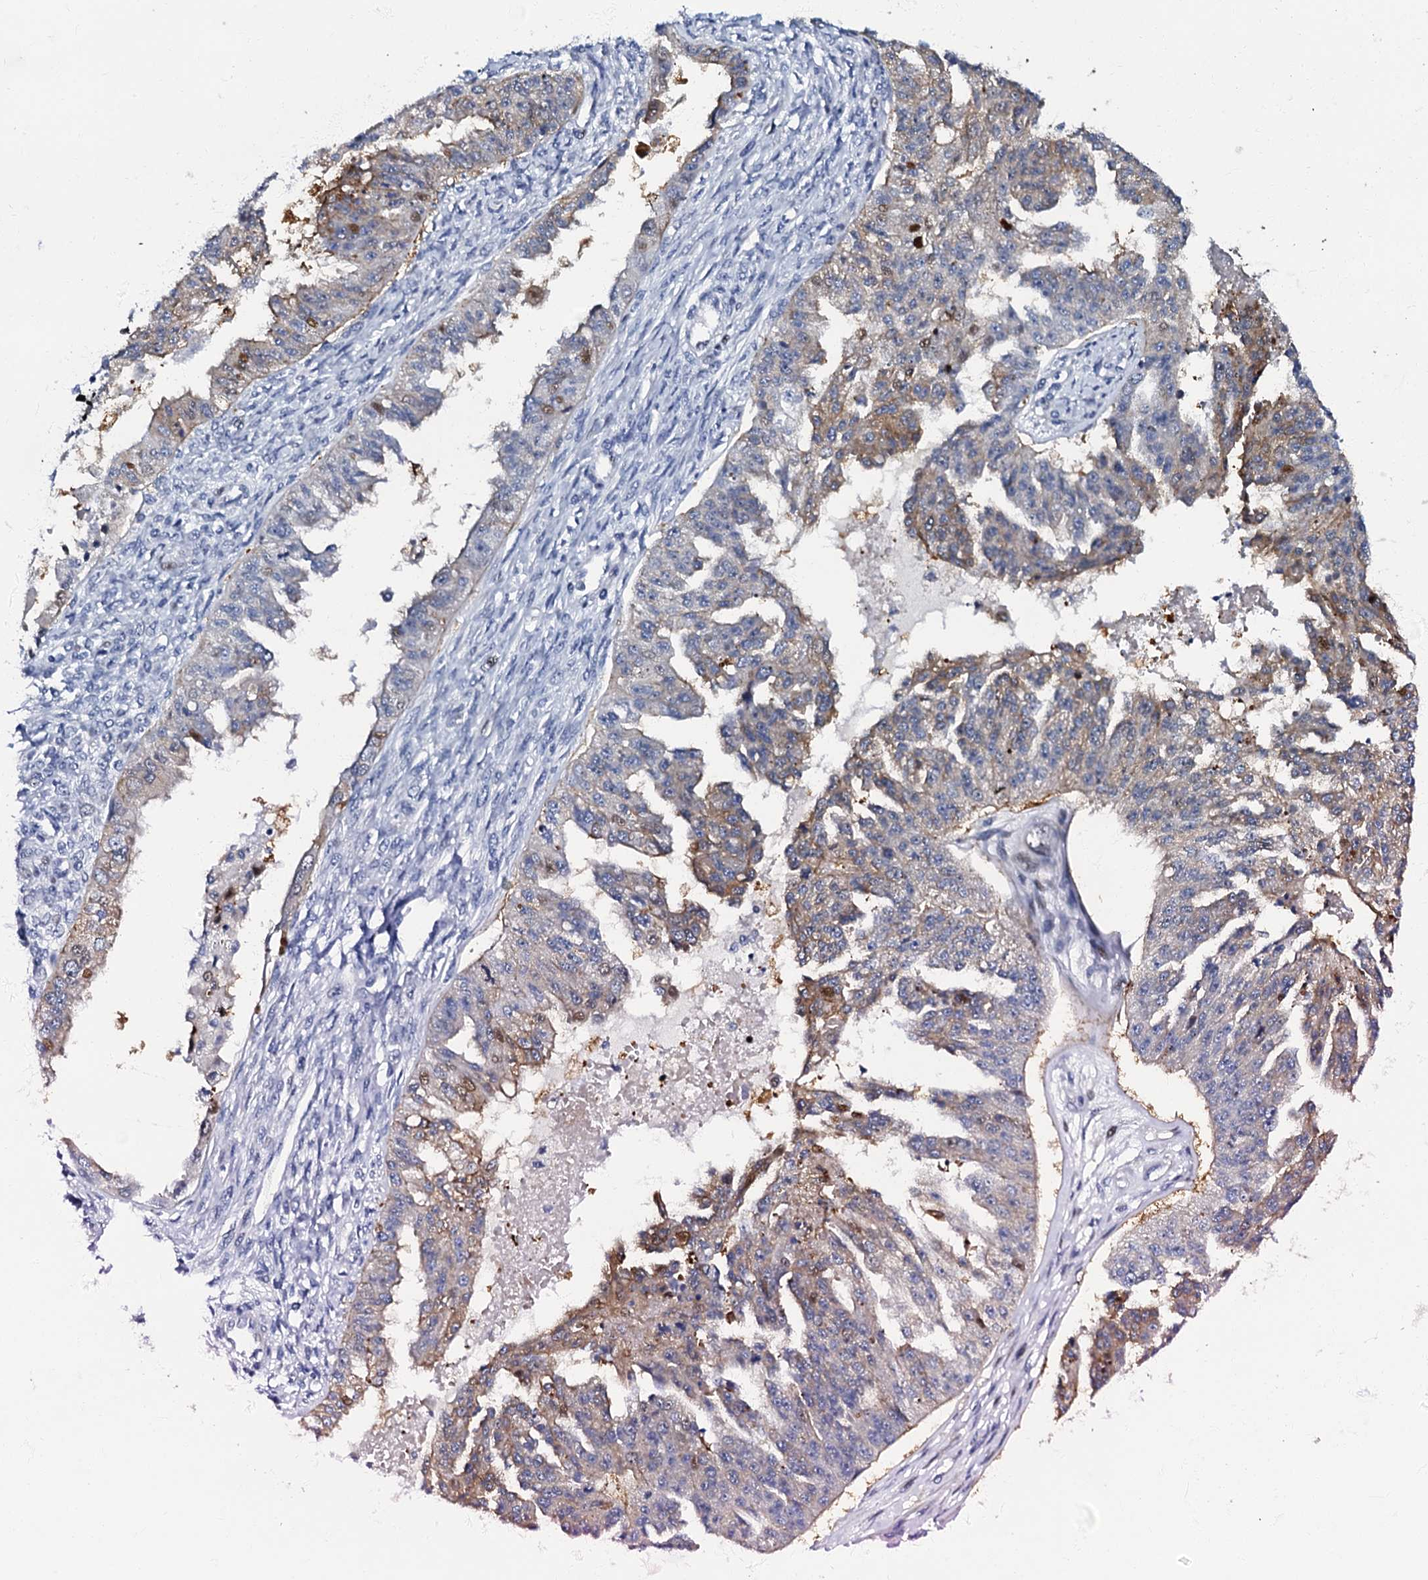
{"staining": {"intensity": "moderate", "quantity": "<25%", "location": "cytoplasmic/membranous,nuclear"}, "tissue": "ovarian cancer", "cell_type": "Tumor cells", "image_type": "cancer", "snomed": [{"axis": "morphology", "description": "Cystadenocarcinoma, serous, NOS"}, {"axis": "topography", "description": "Ovary"}], "caption": "Immunohistochemical staining of serous cystadenocarcinoma (ovarian) demonstrates low levels of moderate cytoplasmic/membranous and nuclear staining in approximately <25% of tumor cells.", "gene": "MFSD5", "patient": {"sex": "female", "age": 58}}